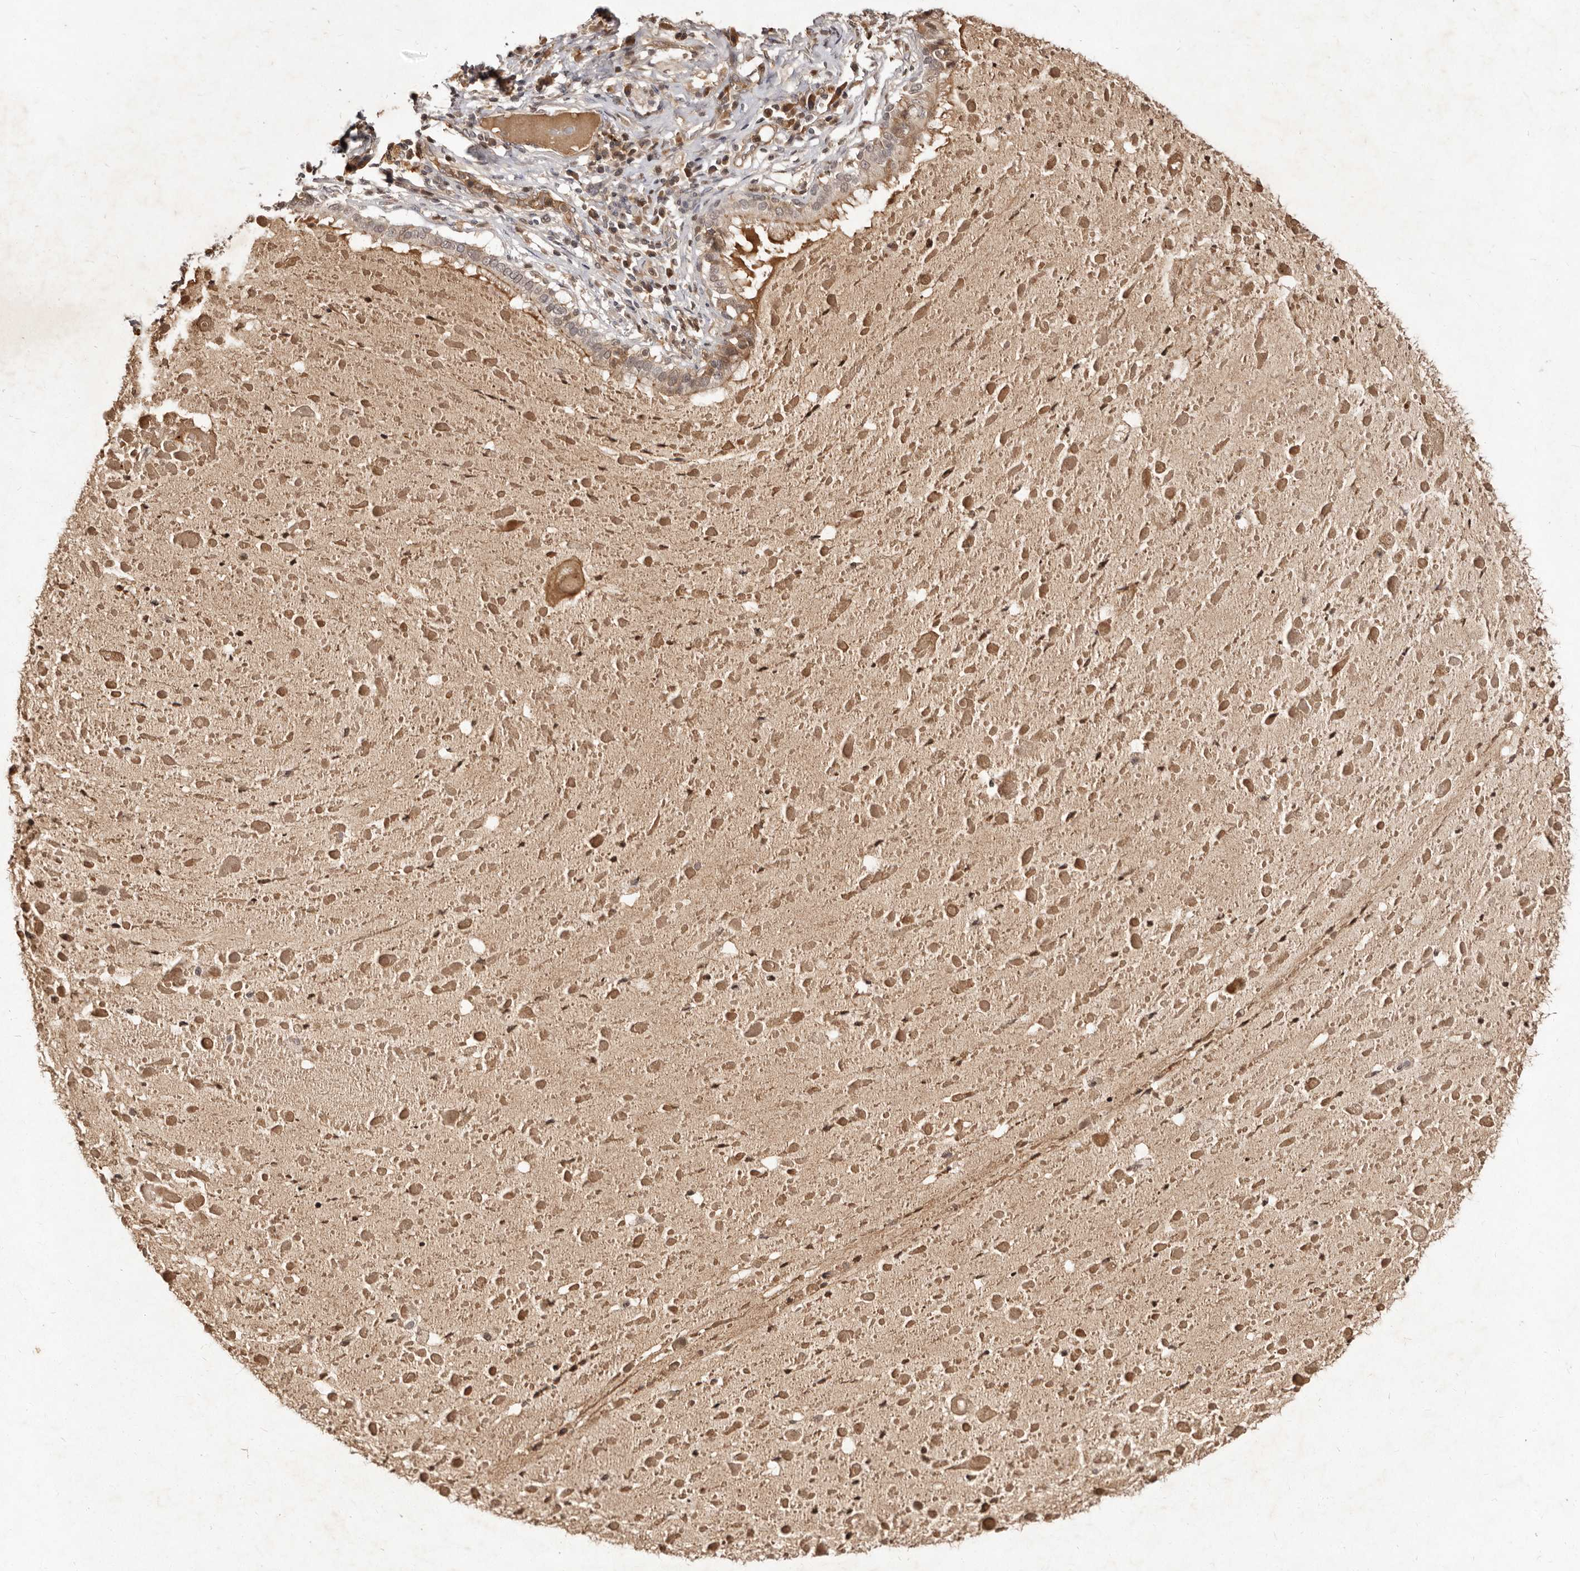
{"staining": {"intensity": "weak", "quantity": "25%-75%", "location": "cytoplasmic/membranous"}, "tissue": "lung cancer", "cell_type": "Tumor cells", "image_type": "cancer", "snomed": [{"axis": "morphology", "description": "Squamous cell carcinoma, NOS"}, {"axis": "topography", "description": "Lung"}], "caption": "There is low levels of weak cytoplasmic/membranous staining in tumor cells of squamous cell carcinoma (lung), as demonstrated by immunohistochemical staining (brown color).", "gene": "LCORL", "patient": {"sex": "male", "age": 61}}